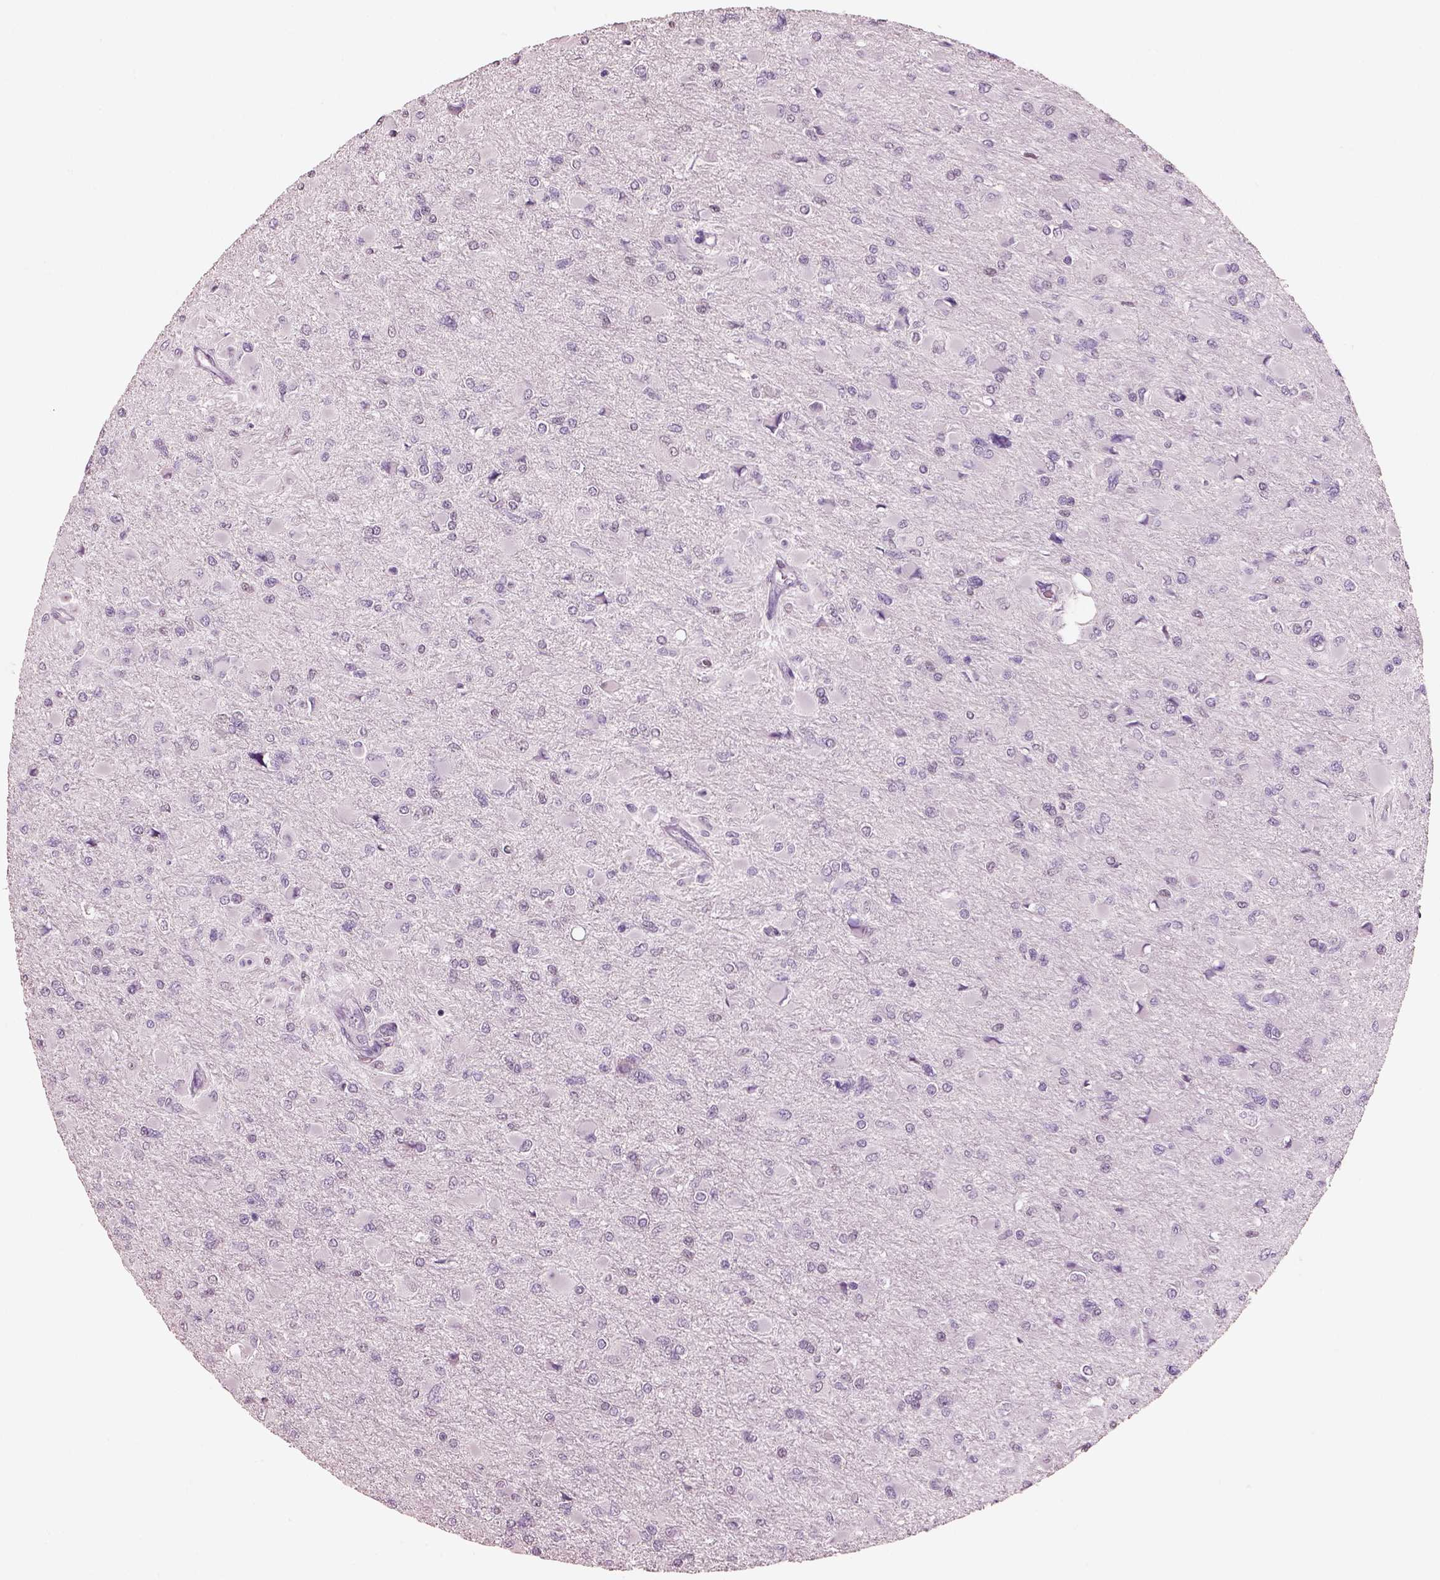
{"staining": {"intensity": "negative", "quantity": "none", "location": "none"}, "tissue": "glioma", "cell_type": "Tumor cells", "image_type": "cancer", "snomed": [{"axis": "morphology", "description": "Glioma, malignant, High grade"}, {"axis": "topography", "description": "Cerebral cortex"}], "caption": "There is no significant staining in tumor cells of malignant high-grade glioma.", "gene": "ELSPBP1", "patient": {"sex": "female", "age": 36}}